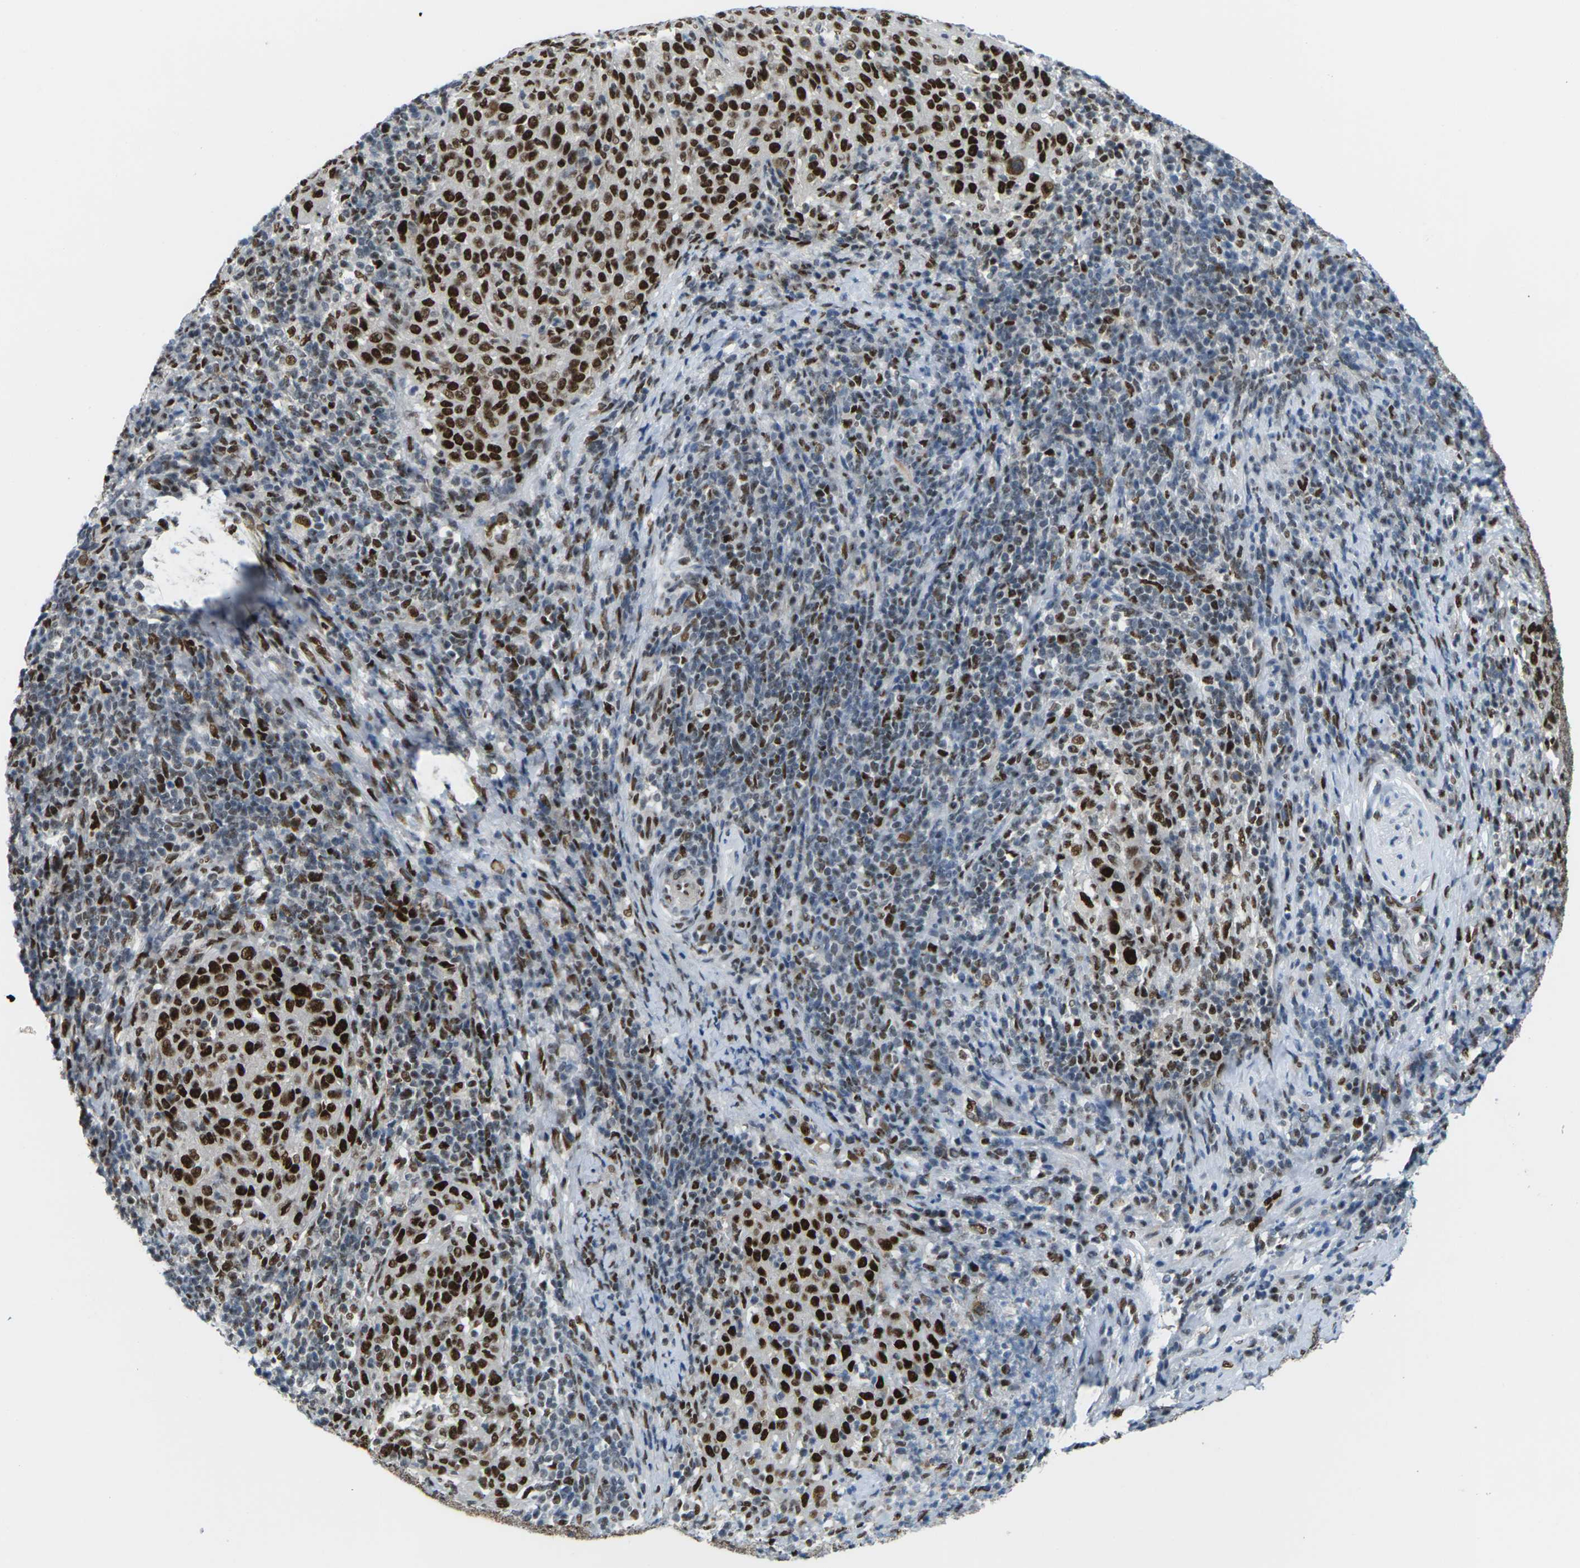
{"staining": {"intensity": "strong", "quantity": ">75%", "location": "nuclear"}, "tissue": "cervical cancer", "cell_type": "Tumor cells", "image_type": "cancer", "snomed": [{"axis": "morphology", "description": "Squamous cell carcinoma, NOS"}, {"axis": "topography", "description": "Cervix"}], "caption": "A brown stain shows strong nuclear positivity of a protein in human cervical cancer (squamous cell carcinoma) tumor cells.", "gene": "PSME3", "patient": {"sex": "female", "age": 51}}